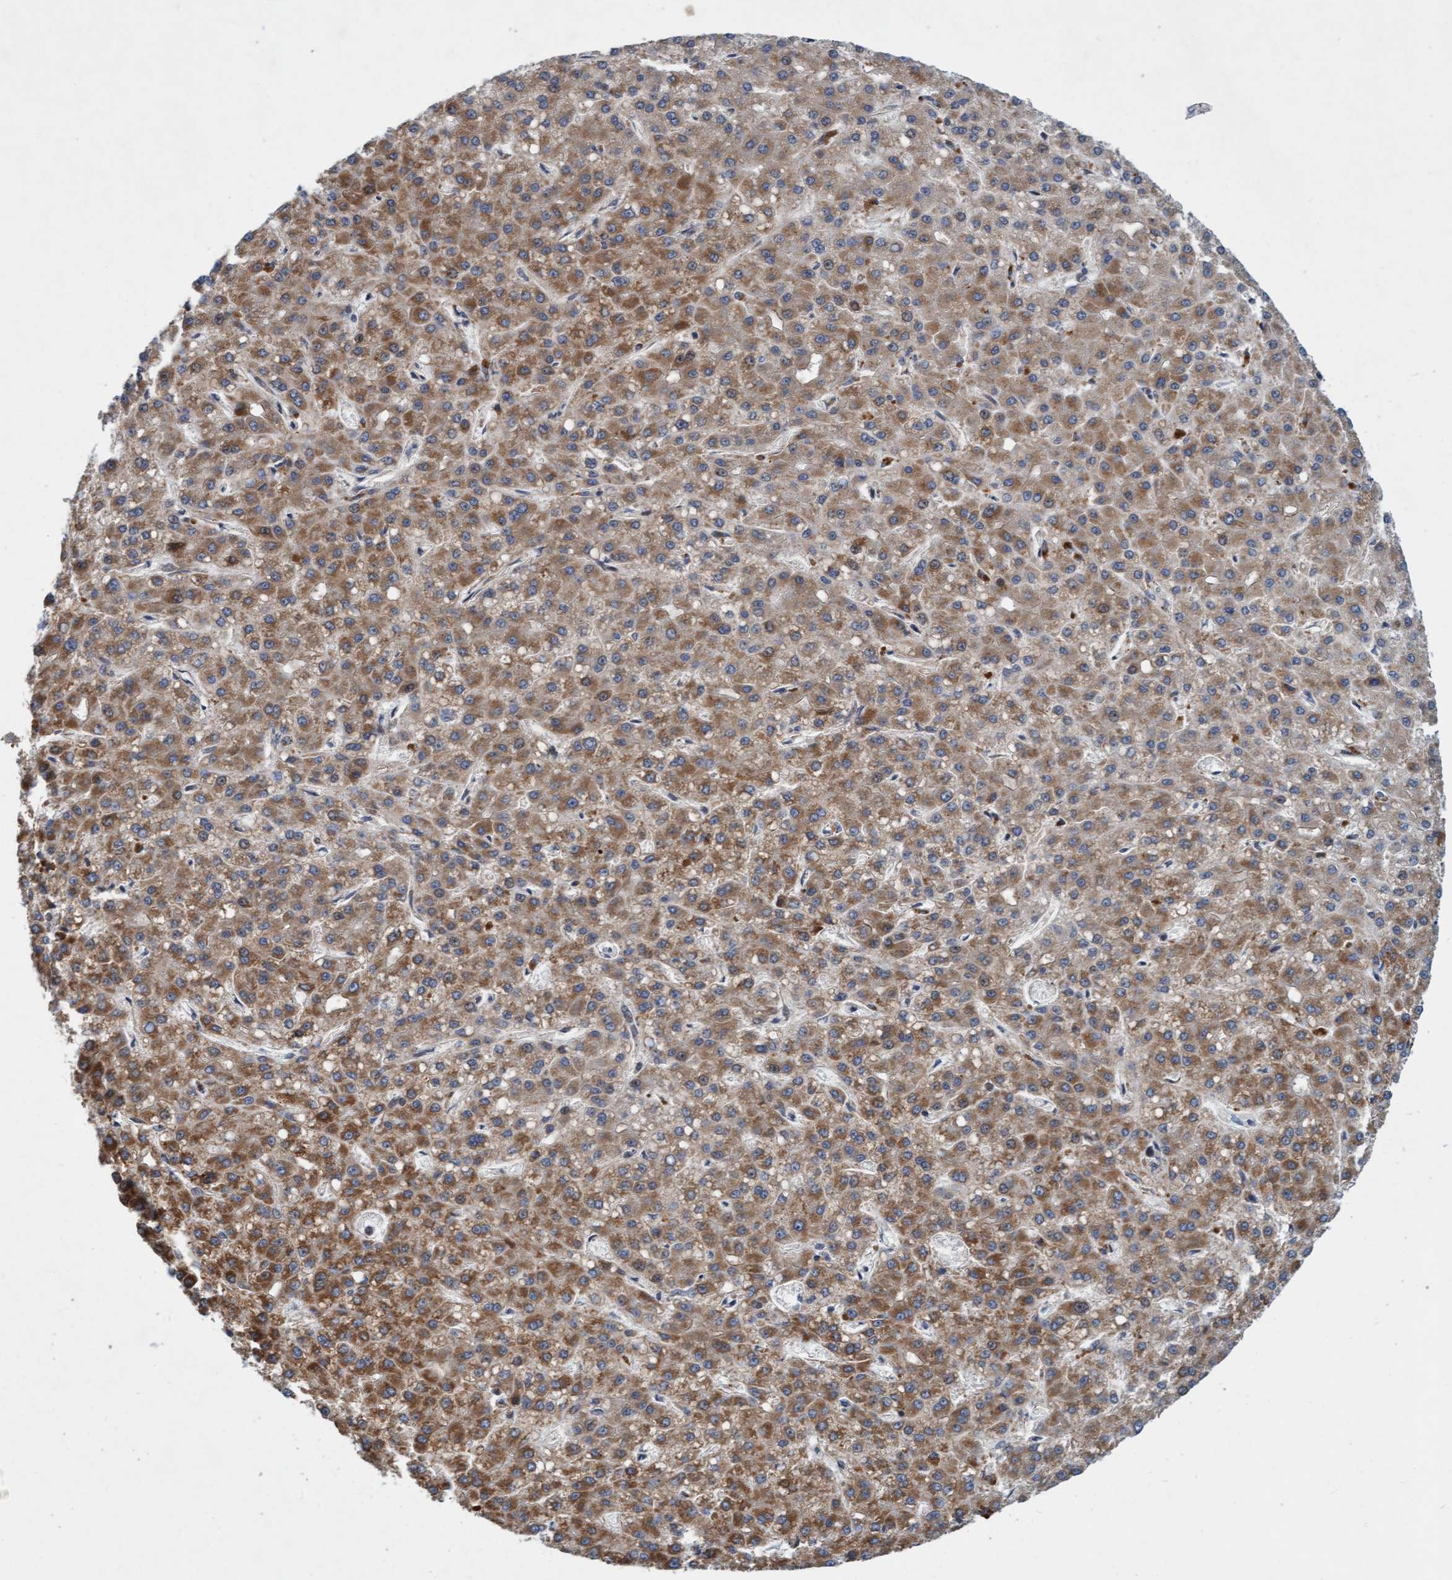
{"staining": {"intensity": "moderate", "quantity": ">75%", "location": "cytoplasmic/membranous"}, "tissue": "liver cancer", "cell_type": "Tumor cells", "image_type": "cancer", "snomed": [{"axis": "morphology", "description": "Carcinoma, Hepatocellular, NOS"}, {"axis": "topography", "description": "Liver"}], "caption": "Liver cancer (hepatocellular carcinoma) was stained to show a protein in brown. There is medium levels of moderate cytoplasmic/membranous positivity in about >75% of tumor cells.", "gene": "TMEM70", "patient": {"sex": "male", "age": 67}}